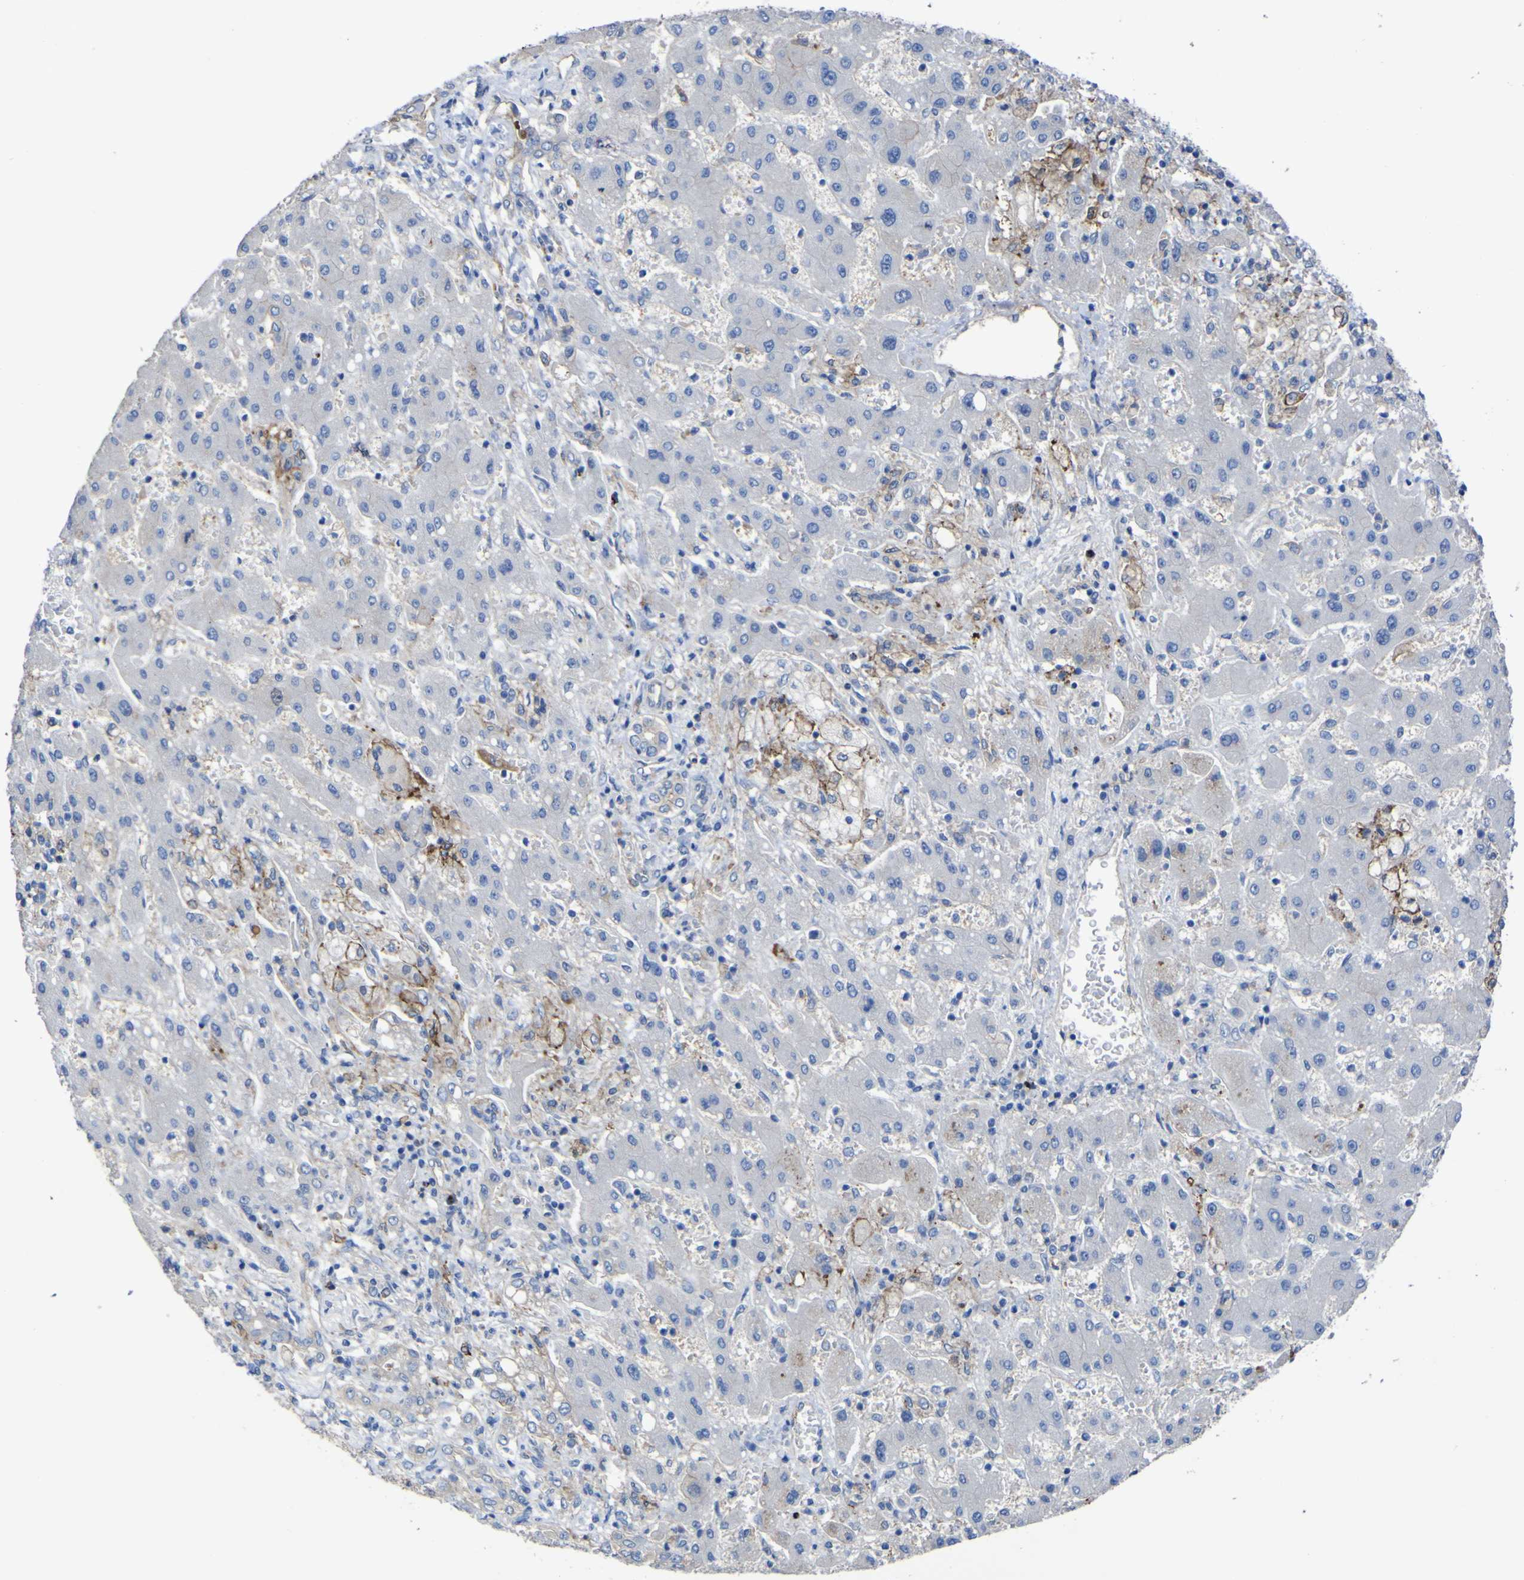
{"staining": {"intensity": "negative", "quantity": "none", "location": "none"}, "tissue": "liver cancer", "cell_type": "Tumor cells", "image_type": "cancer", "snomed": [{"axis": "morphology", "description": "Cholangiocarcinoma"}, {"axis": "topography", "description": "Liver"}], "caption": "The photomicrograph exhibits no significant positivity in tumor cells of liver cancer (cholangiocarcinoma).", "gene": "AGO4", "patient": {"sex": "male", "age": 50}}